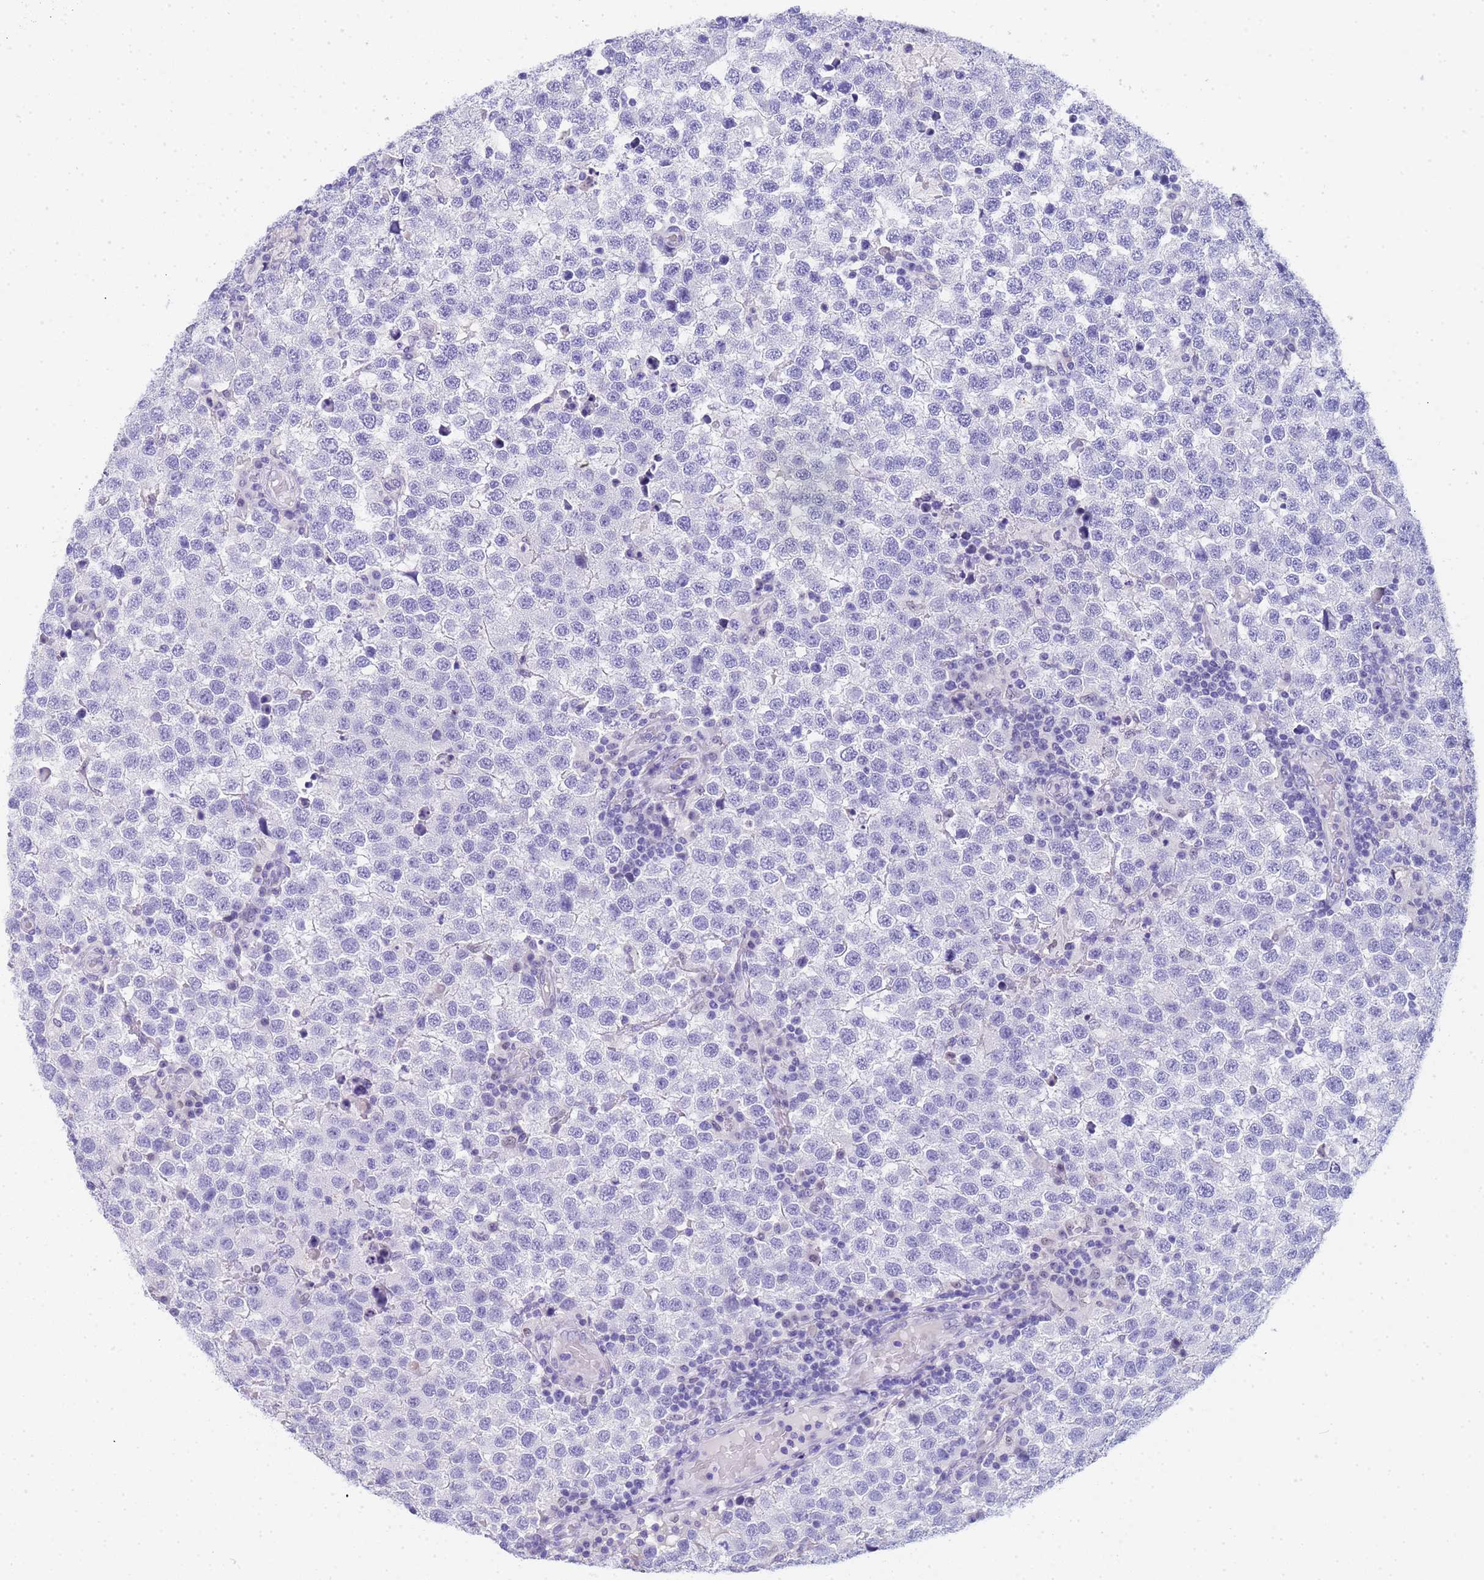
{"staining": {"intensity": "negative", "quantity": "none", "location": "none"}, "tissue": "testis cancer", "cell_type": "Tumor cells", "image_type": "cancer", "snomed": [{"axis": "morphology", "description": "Seminoma, NOS"}, {"axis": "topography", "description": "Testis"}], "caption": "Tumor cells show no significant protein staining in testis cancer (seminoma).", "gene": "CTRC", "patient": {"sex": "male", "age": 34}}